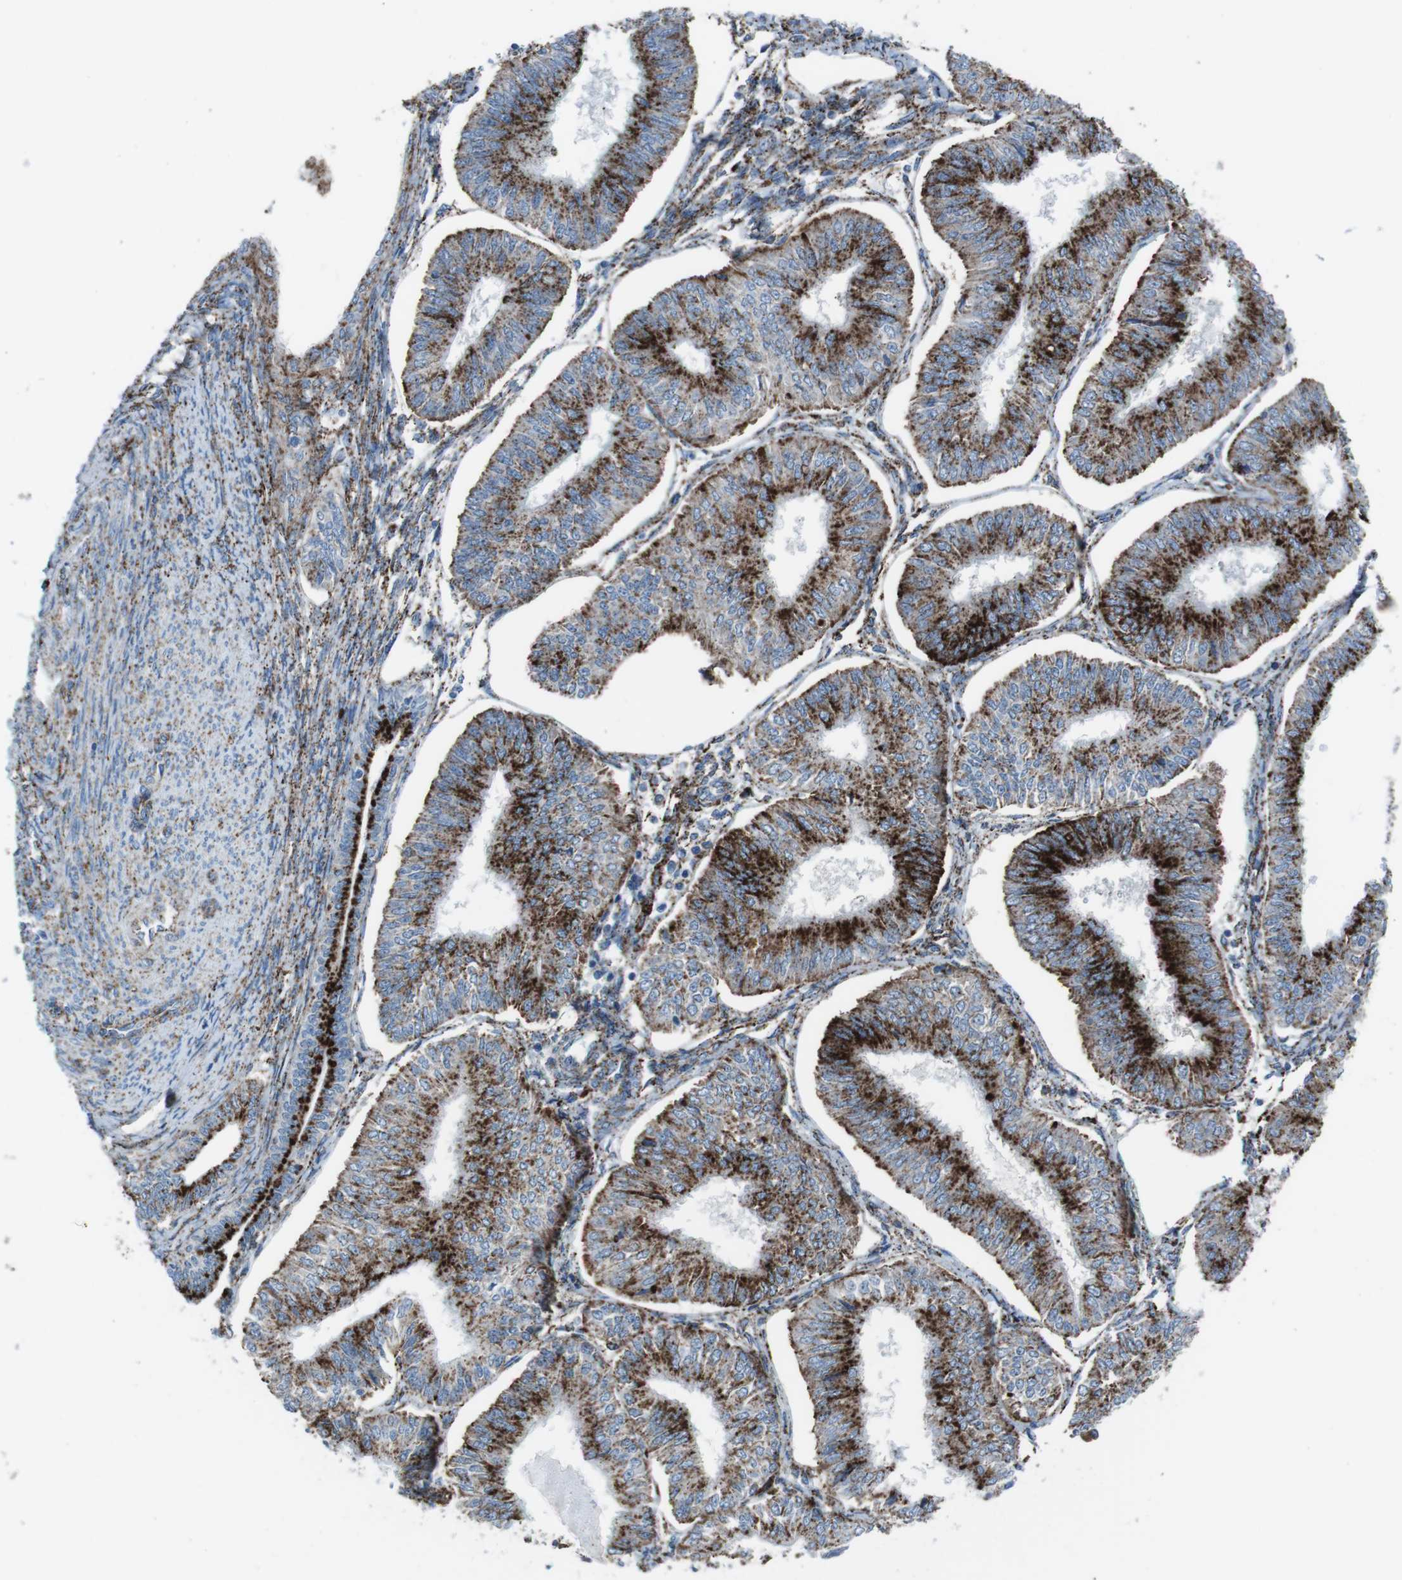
{"staining": {"intensity": "strong", "quantity": ">75%", "location": "cytoplasmic/membranous"}, "tissue": "endometrial cancer", "cell_type": "Tumor cells", "image_type": "cancer", "snomed": [{"axis": "morphology", "description": "Adenocarcinoma, NOS"}, {"axis": "topography", "description": "Endometrium"}], "caption": "Immunohistochemical staining of endometrial cancer (adenocarcinoma) shows high levels of strong cytoplasmic/membranous positivity in approximately >75% of tumor cells.", "gene": "SCARB2", "patient": {"sex": "female", "age": 58}}